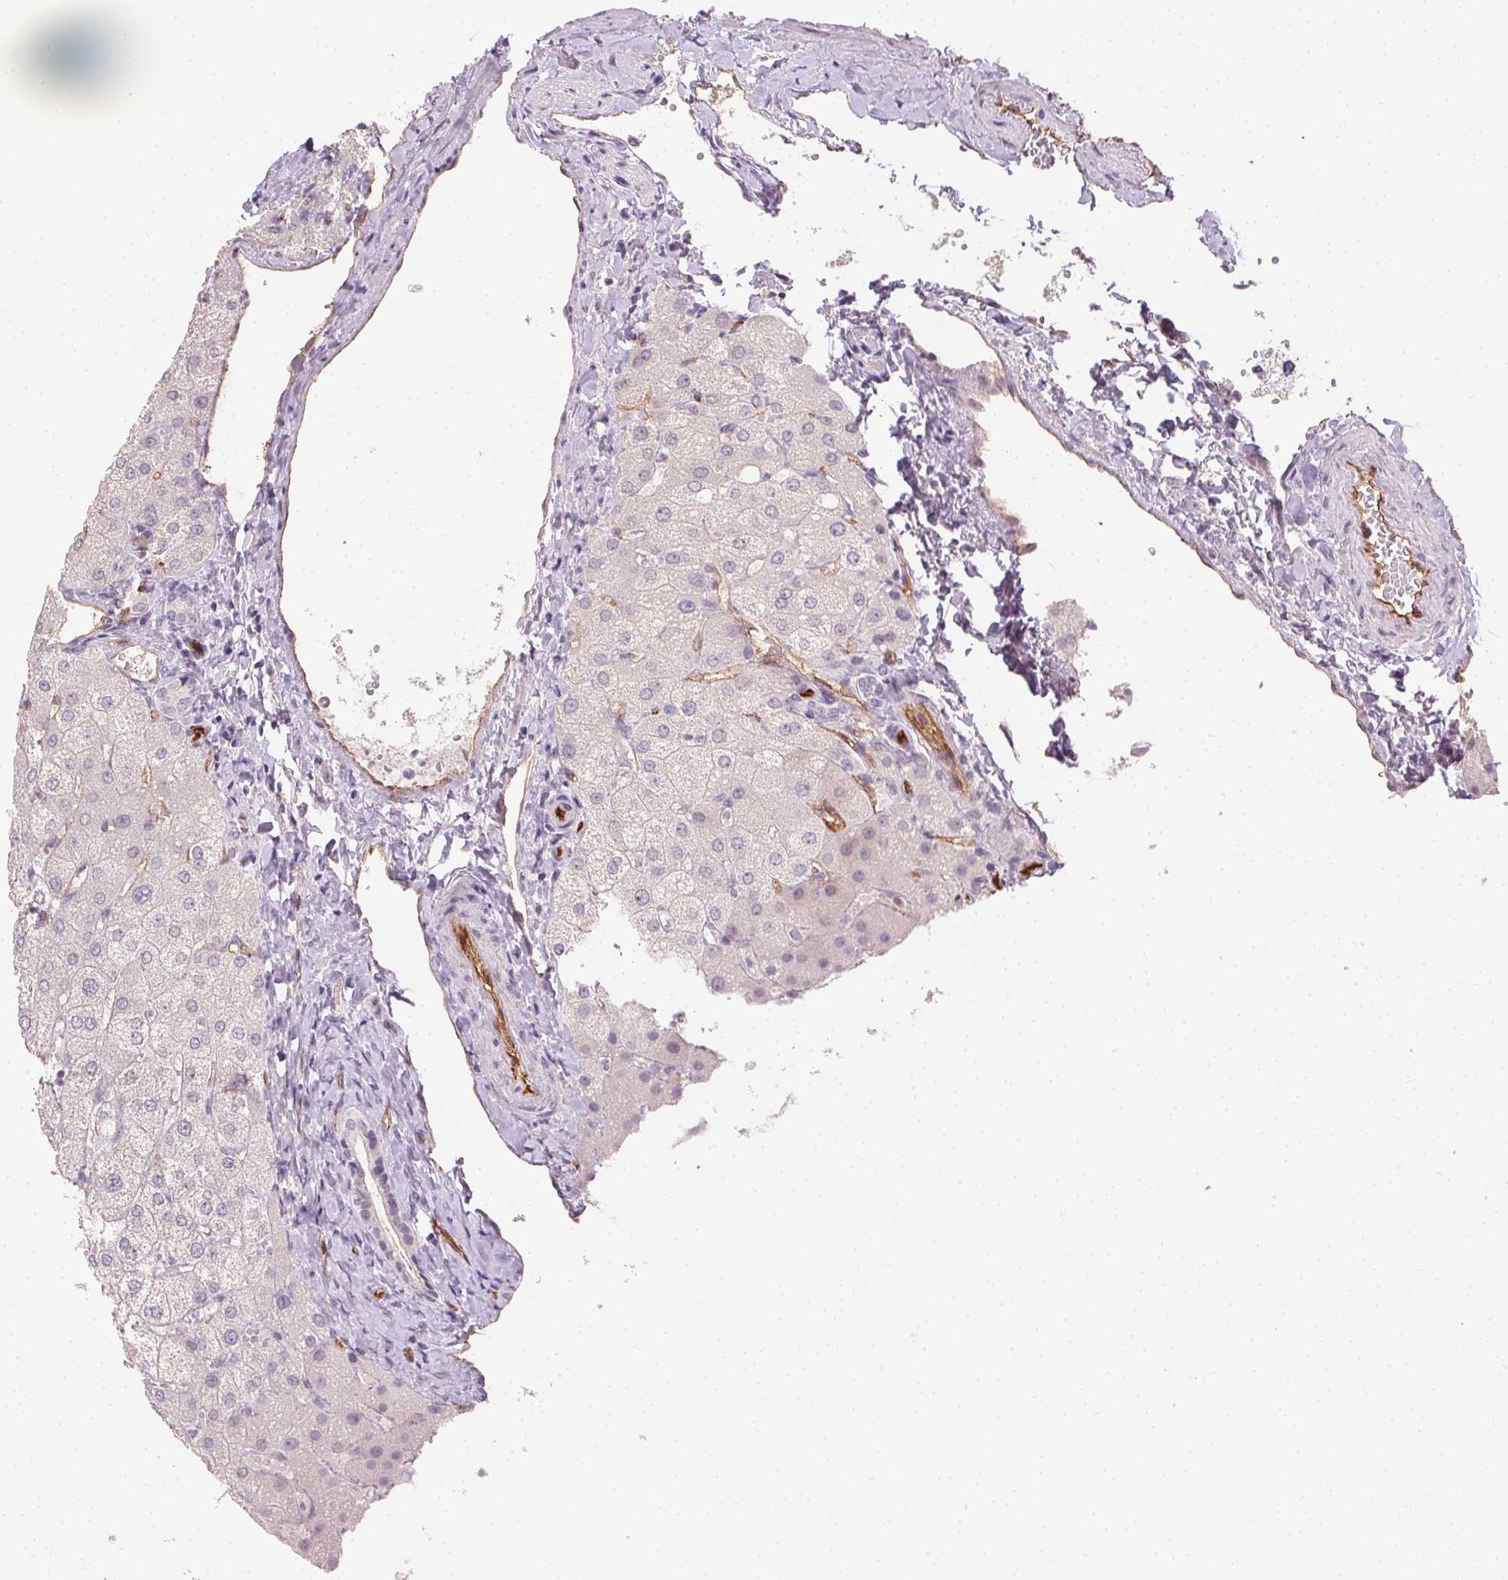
{"staining": {"intensity": "negative", "quantity": "none", "location": "none"}, "tissue": "liver", "cell_type": "Cholangiocytes", "image_type": "normal", "snomed": [{"axis": "morphology", "description": "Normal tissue, NOS"}, {"axis": "topography", "description": "Liver"}], "caption": "This is an immunohistochemistry (IHC) photomicrograph of benign liver. There is no positivity in cholangiocytes.", "gene": "PODXL", "patient": {"sex": "female", "age": 54}}